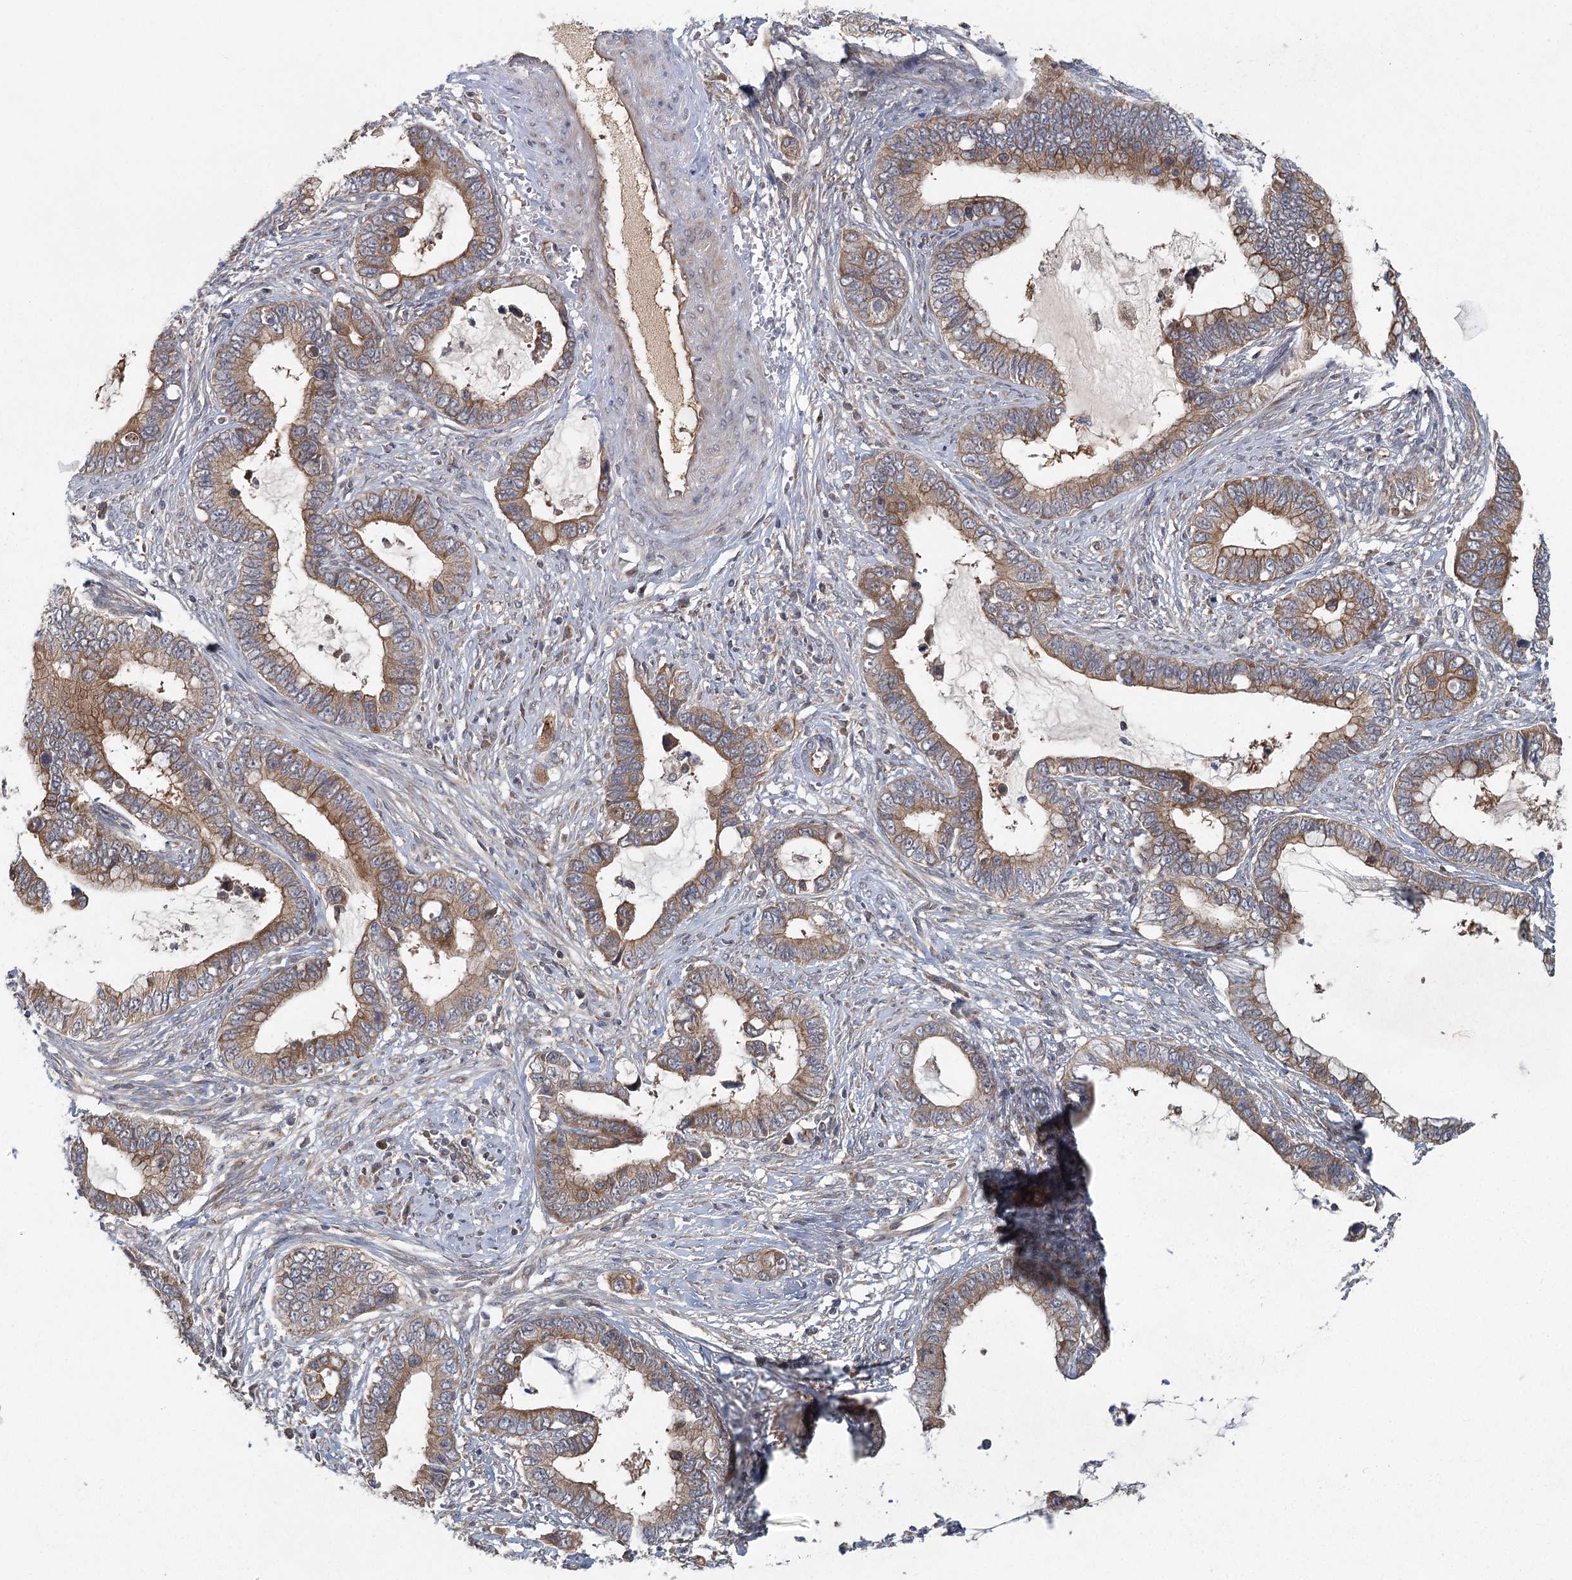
{"staining": {"intensity": "moderate", "quantity": ">75%", "location": "cytoplasmic/membranous"}, "tissue": "cervical cancer", "cell_type": "Tumor cells", "image_type": "cancer", "snomed": [{"axis": "morphology", "description": "Adenocarcinoma, NOS"}, {"axis": "topography", "description": "Cervix"}], "caption": "Cervical adenocarcinoma stained for a protein reveals moderate cytoplasmic/membranous positivity in tumor cells.", "gene": "LRRC14B", "patient": {"sex": "female", "age": 44}}